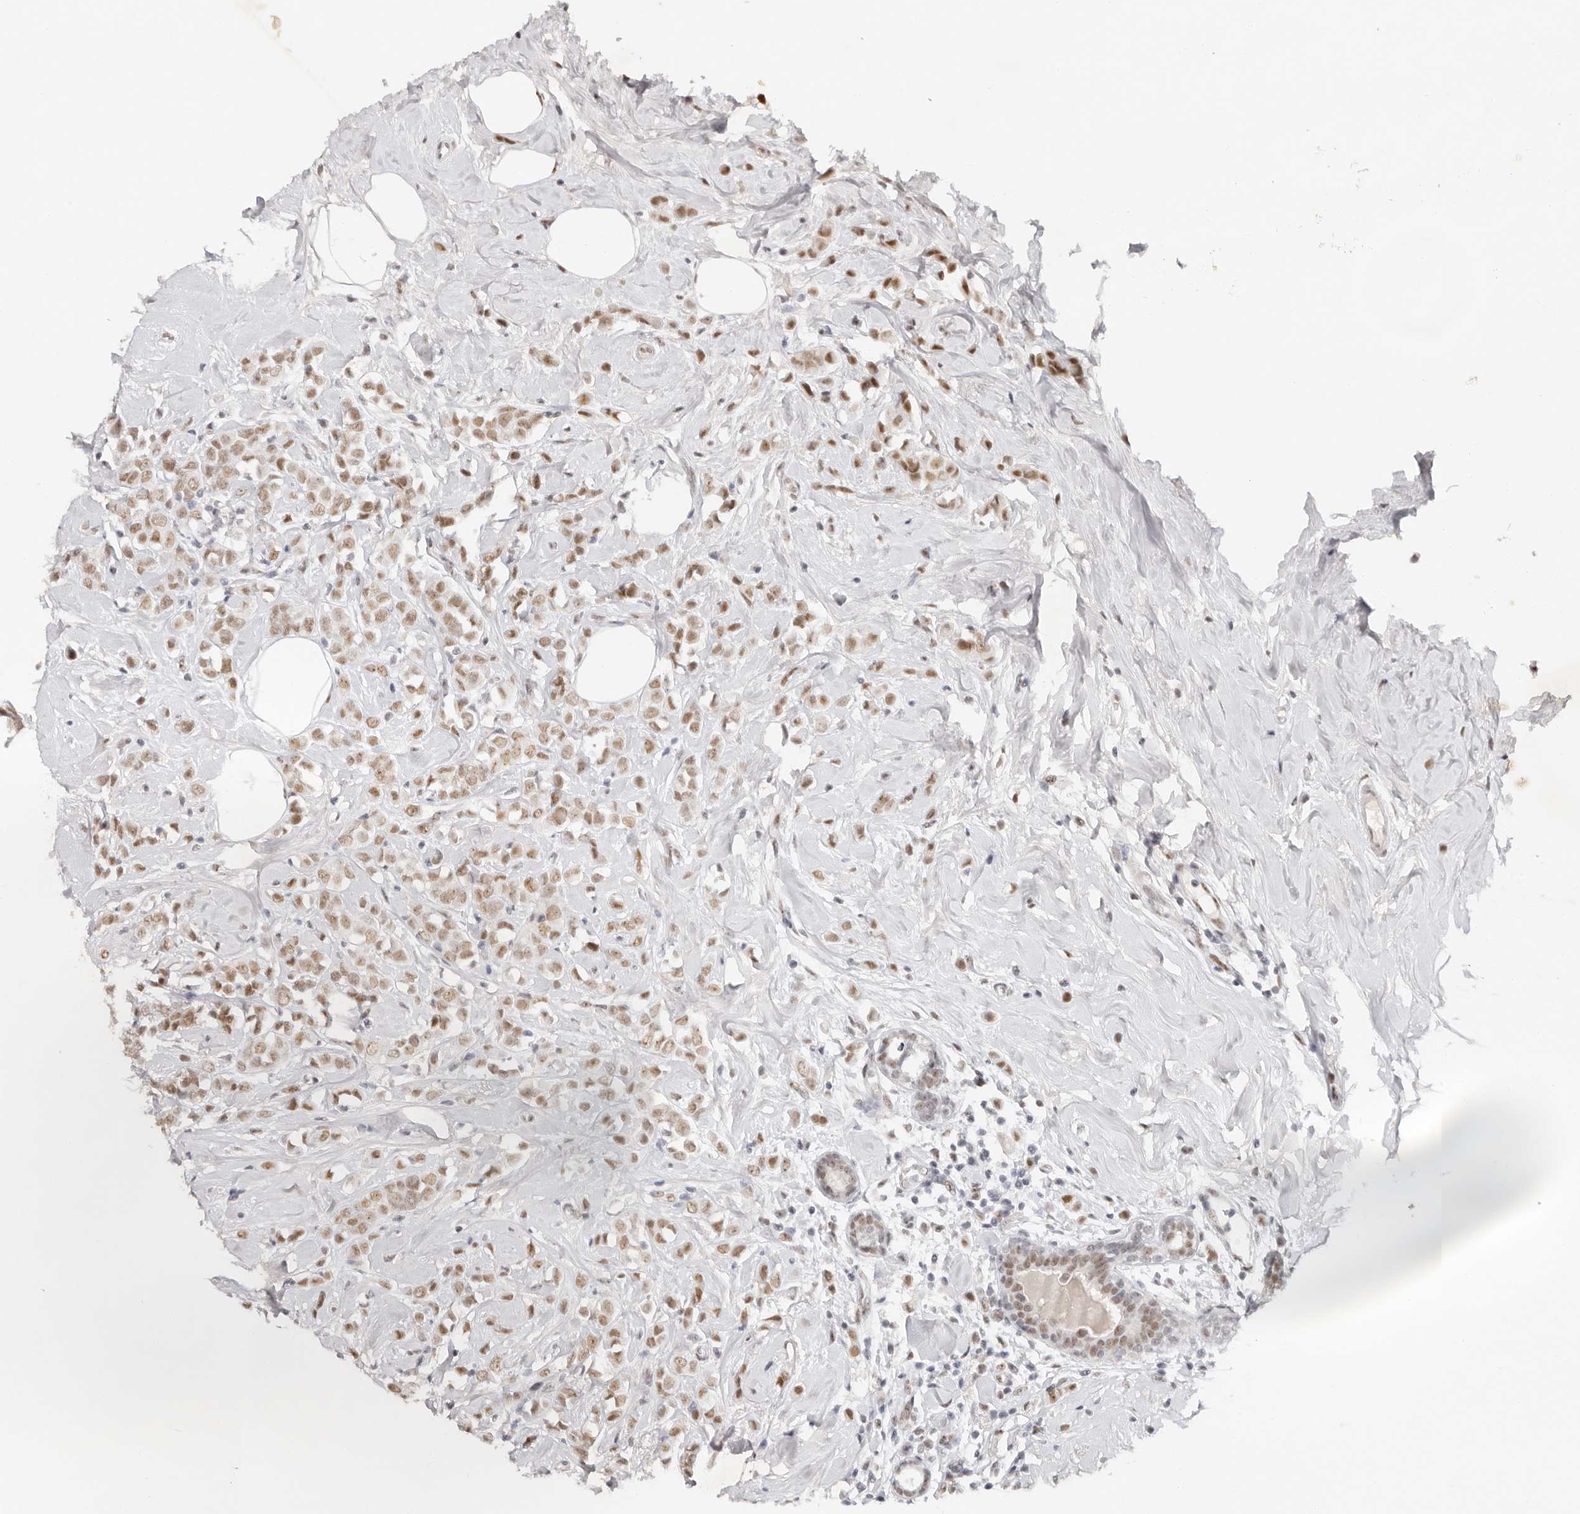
{"staining": {"intensity": "moderate", "quantity": ">75%", "location": "nuclear"}, "tissue": "breast cancer", "cell_type": "Tumor cells", "image_type": "cancer", "snomed": [{"axis": "morphology", "description": "Lobular carcinoma"}, {"axis": "topography", "description": "Breast"}], "caption": "The histopathology image reveals staining of lobular carcinoma (breast), revealing moderate nuclear protein positivity (brown color) within tumor cells.", "gene": "LARP7", "patient": {"sex": "female", "age": 47}}